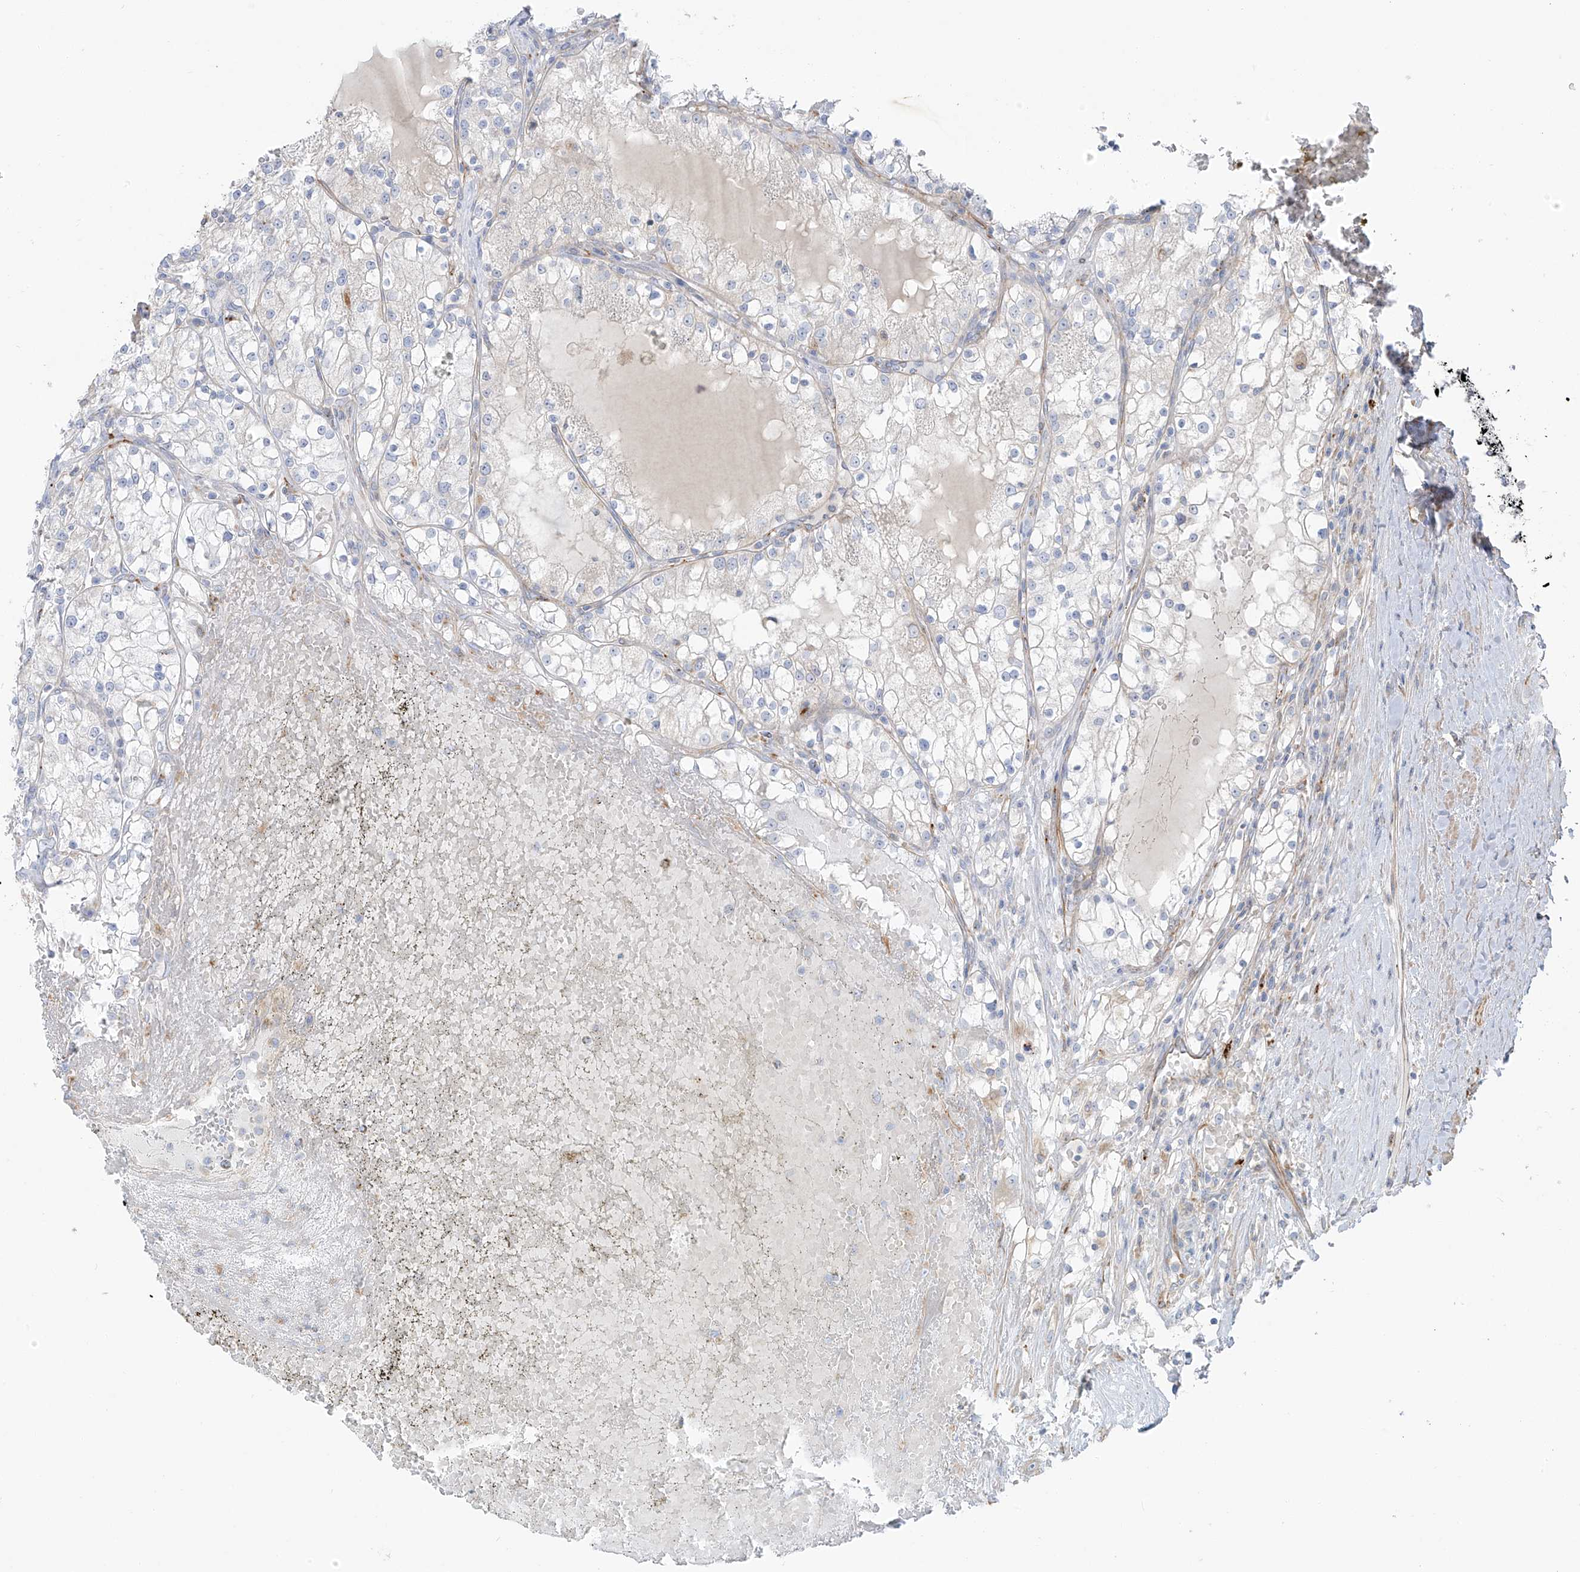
{"staining": {"intensity": "negative", "quantity": "none", "location": "none"}, "tissue": "renal cancer", "cell_type": "Tumor cells", "image_type": "cancer", "snomed": [{"axis": "morphology", "description": "Normal tissue, NOS"}, {"axis": "morphology", "description": "Adenocarcinoma, NOS"}, {"axis": "topography", "description": "Kidney"}], "caption": "This is an IHC histopathology image of human adenocarcinoma (renal). There is no expression in tumor cells.", "gene": "TAL2", "patient": {"sex": "male", "age": 68}}